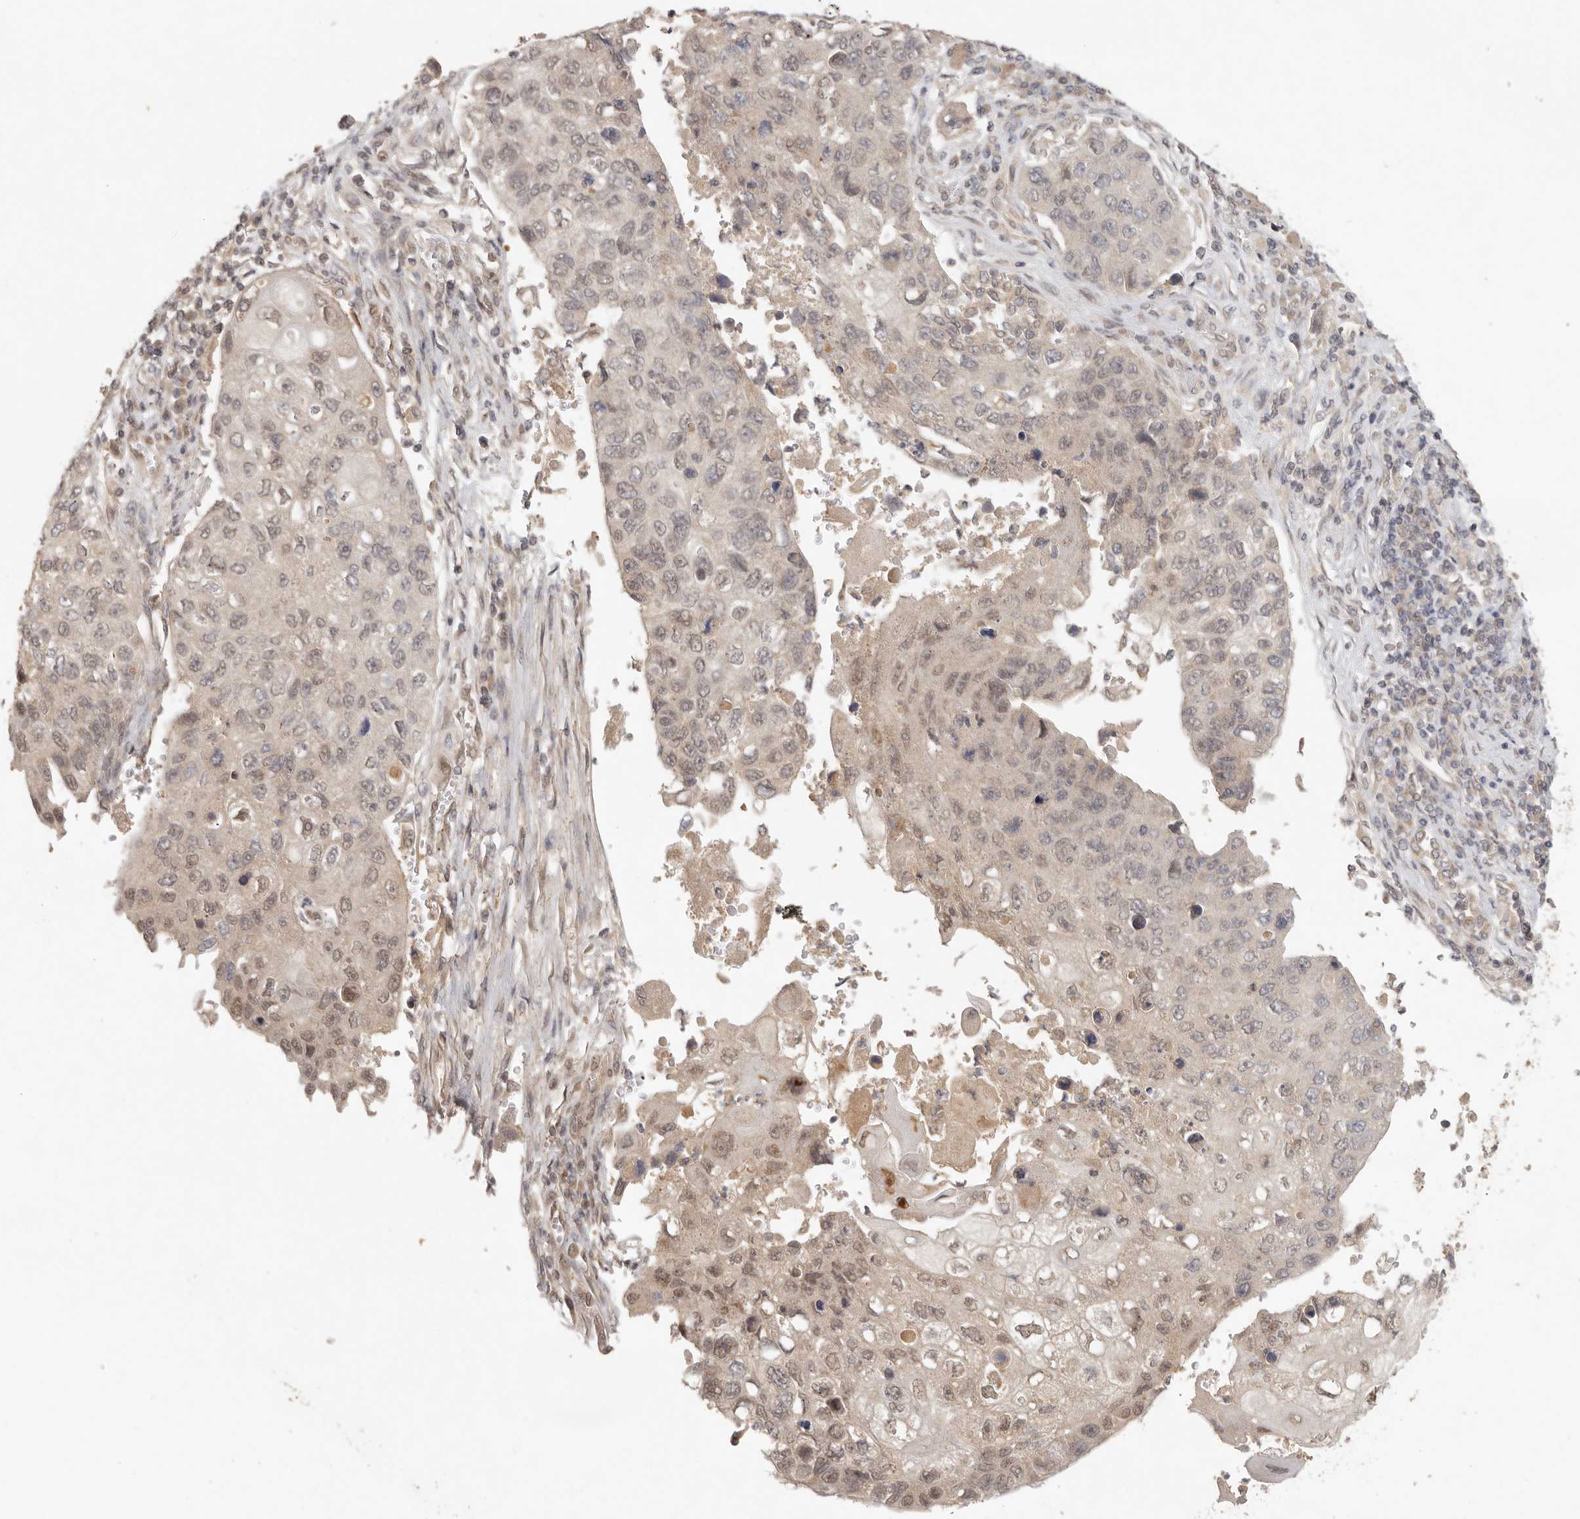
{"staining": {"intensity": "weak", "quantity": ">75%", "location": "nuclear"}, "tissue": "lung cancer", "cell_type": "Tumor cells", "image_type": "cancer", "snomed": [{"axis": "morphology", "description": "Squamous cell carcinoma, NOS"}, {"axis": "topography", "description": "Lung"}], "caption": "Lung squamous cell carcinoma was stained to show a protein in brown. There is low levels of weak nuclear expression in about >75% of tumor cells.", "gene": "LRRC75A", "patient": {"sex": "male", "age": 61}}